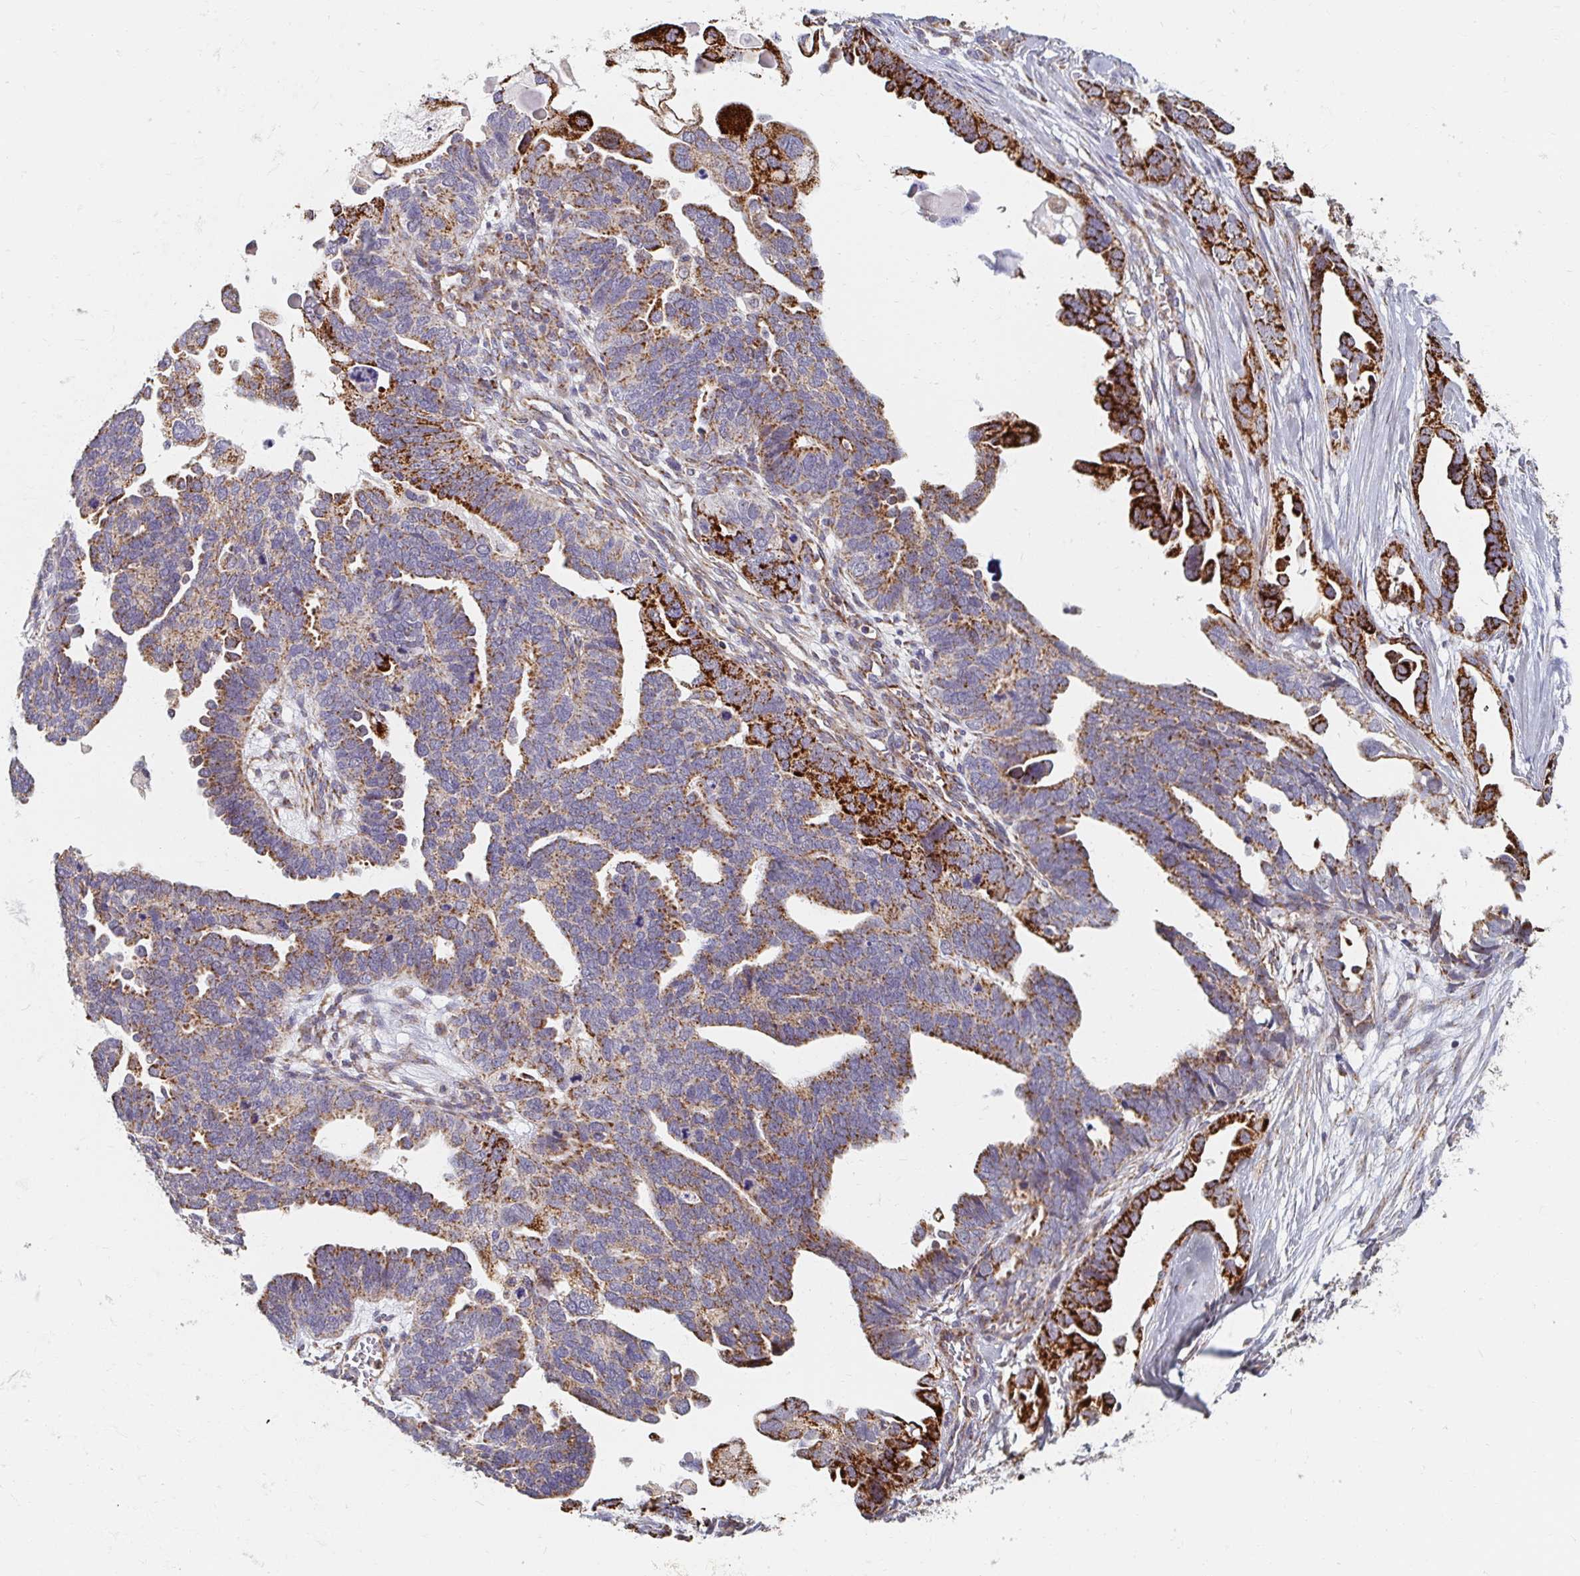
{"staining": {"intensity": "strong", "quantity": "25%-75%", "location": "cytoplasmic/membranous"}, "tissue": "ovarian cancer", "cell_type": "Tumor cells", "image_type": "cancer", "snomed": [{"axis": "morphology", "description": "Cystadenocarcinoma, serous, NOS"}, {"axis": "topography", "description": "Ovary"}], "caption": "A photomicrograph of ovarian serous cystadenocarcinoma stained for a protein demonstrates strong cytoplasmic/membranous brown staining in tumor cells. The protein of interest is shown in brown color, while the nuclei are stained blue.", "gene": "MAVS", "patient": {"sex": "female", "age": 51}}